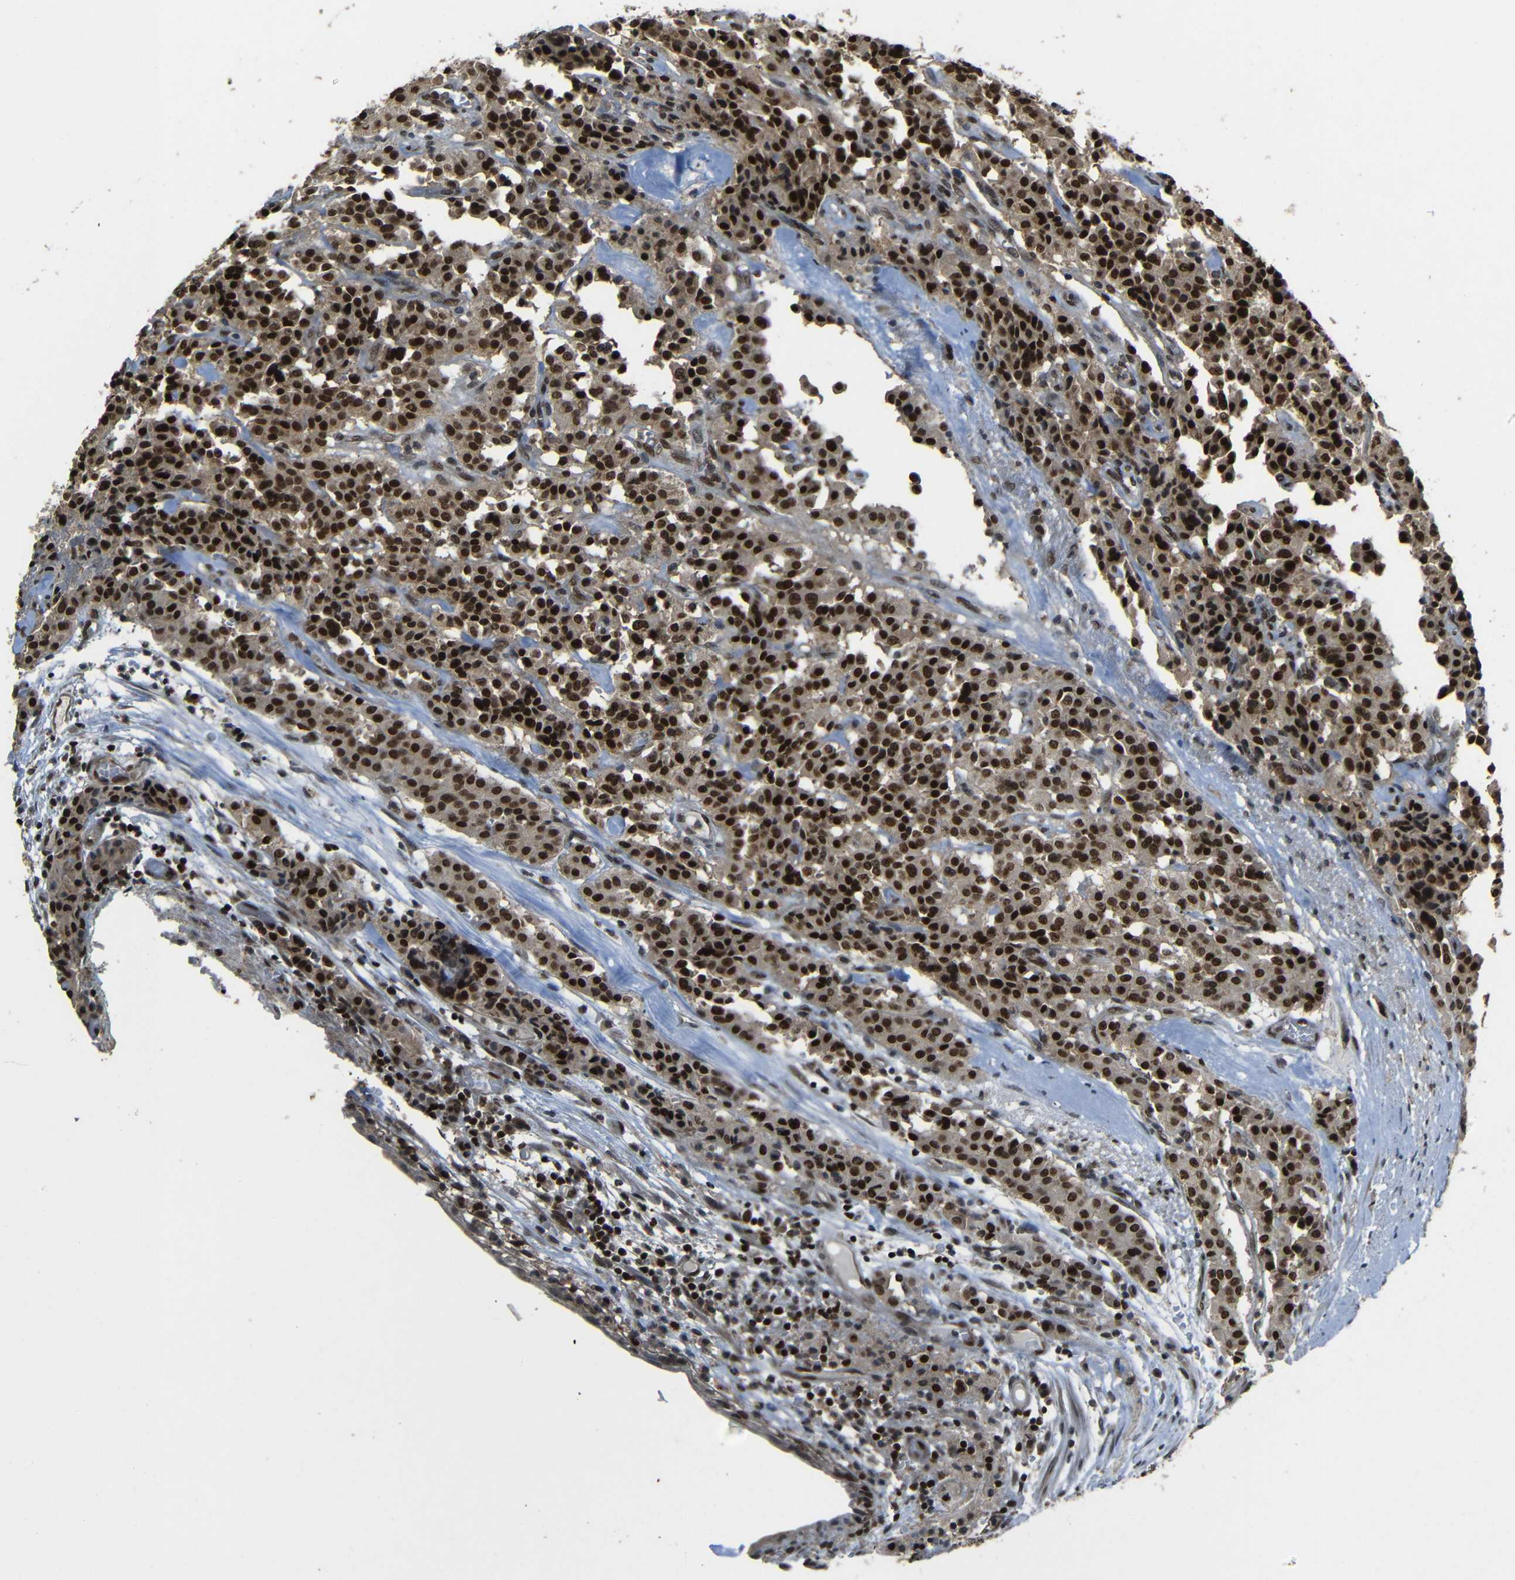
{"staining": {"intensity": "strong", "quantity": ">75%", "location": "cytoplasmic/membranous,nuclear"}, "tissue": "carcinoid", "cell_type": "Tumor cells", "image_type": "cancer", "snomed": [{"axis": "morphology", "description": "Carcinoid, malignant, NOS"}, {"axis": "topography", "description": "Lung"}], "caption": "There is high levels of strong cytoplasmic/membranous and nuclear expression in tumor cells of carcinoid, as demonstrated by immunohistochemical staining (brown color).", "gene": "PSIP1", "patient": {"sex": "male", "age": 30}}